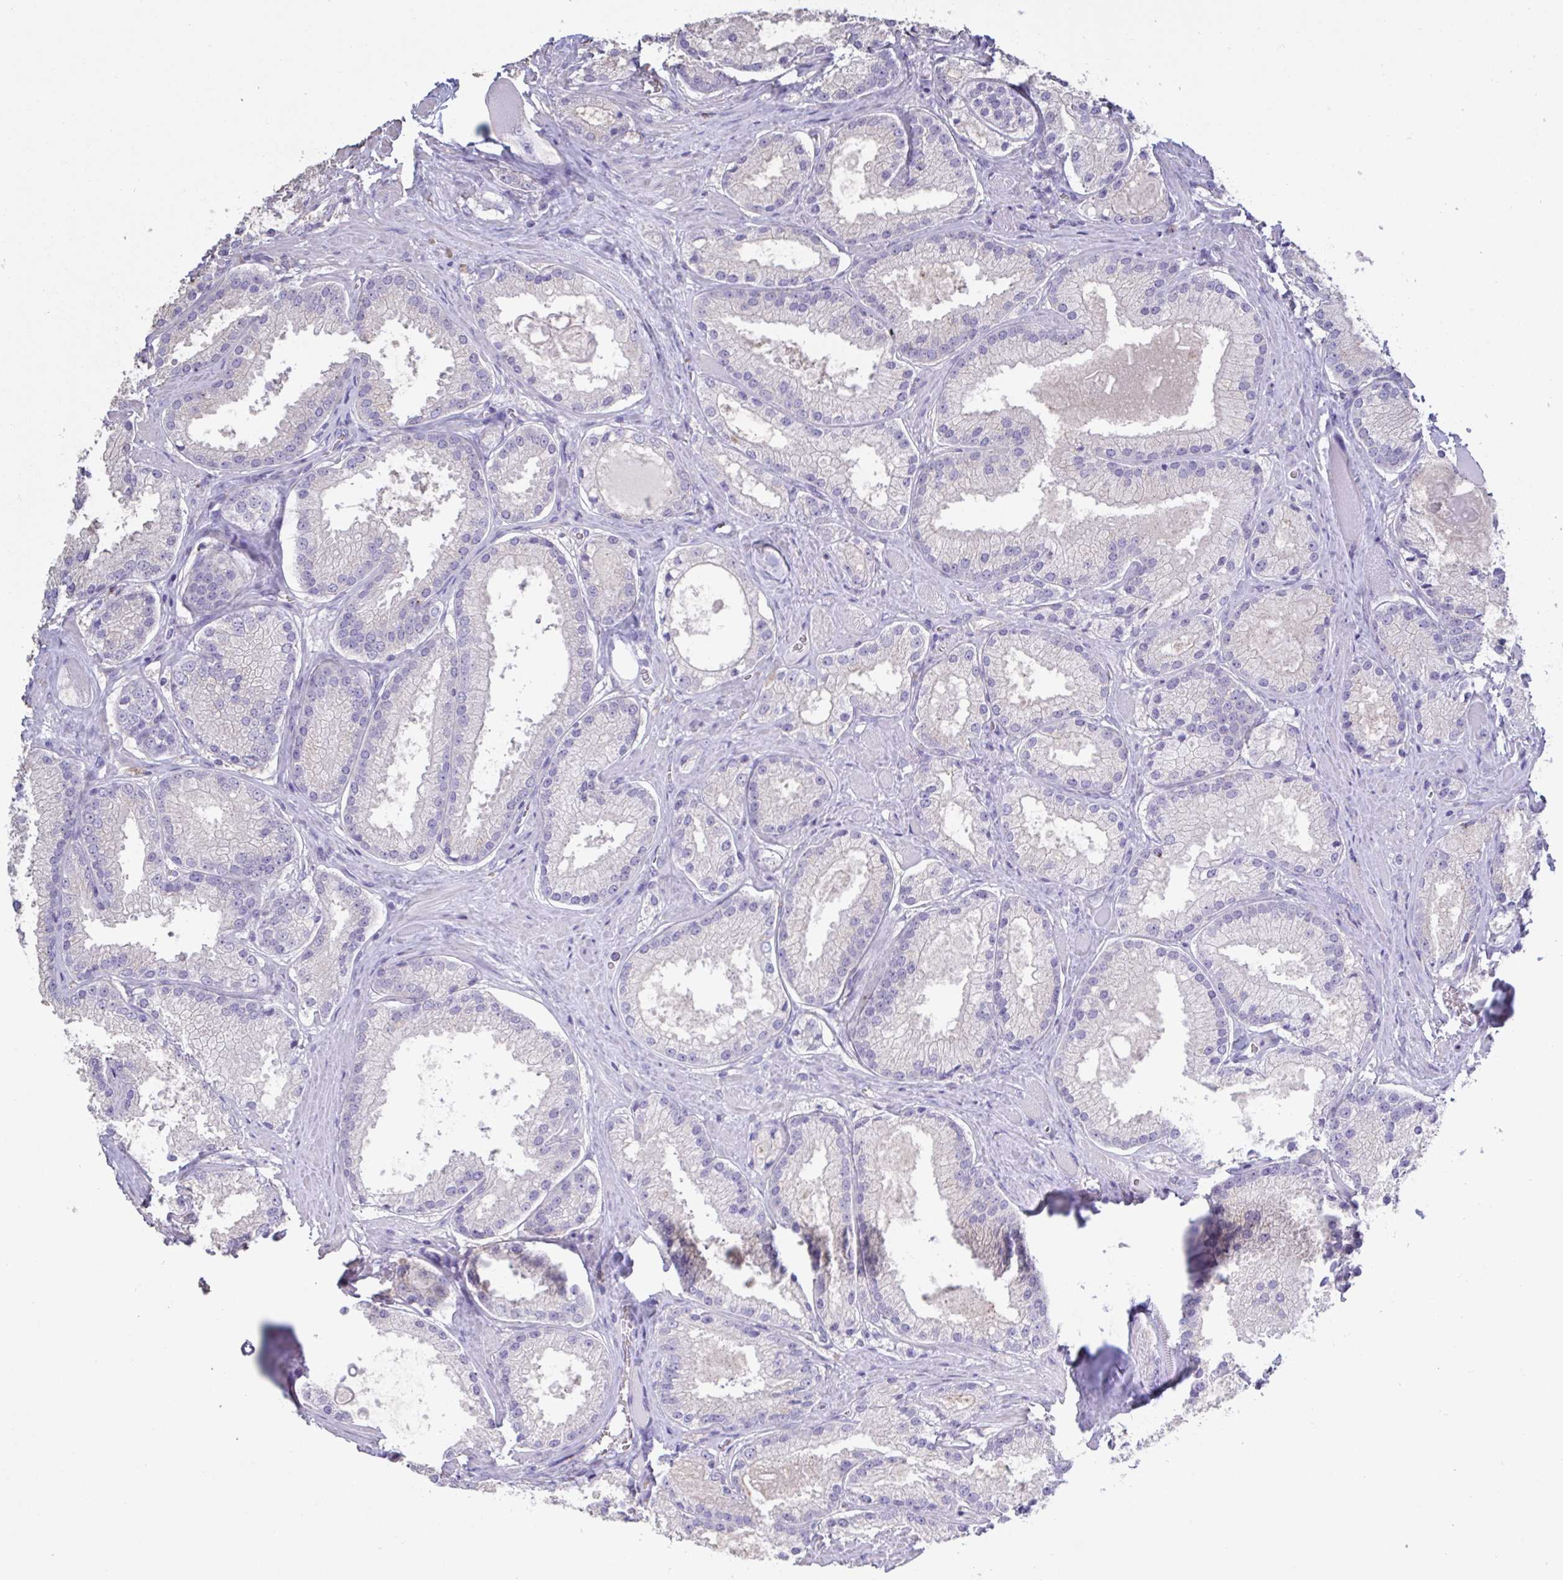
{"staining": {"intensity": "negative", "quantity": "none", "location": "none"}, "tissue": "prostate cancer", "cell_type": "Tumor cells", "image_type": "cancer", "snomed": [{"axis": "morphology", "description": "Adenocarcinoma, High grade"}, {"axis": "topography", "description": "Prostate"}], "caption": "Prostate cancer (adenocarcinoma (high-grade)) stained for a protein using immunohistochemistry shows no staining tumor cells.", "gene": "CHMP5", "patient": {"sex": "male", "age": 68}}